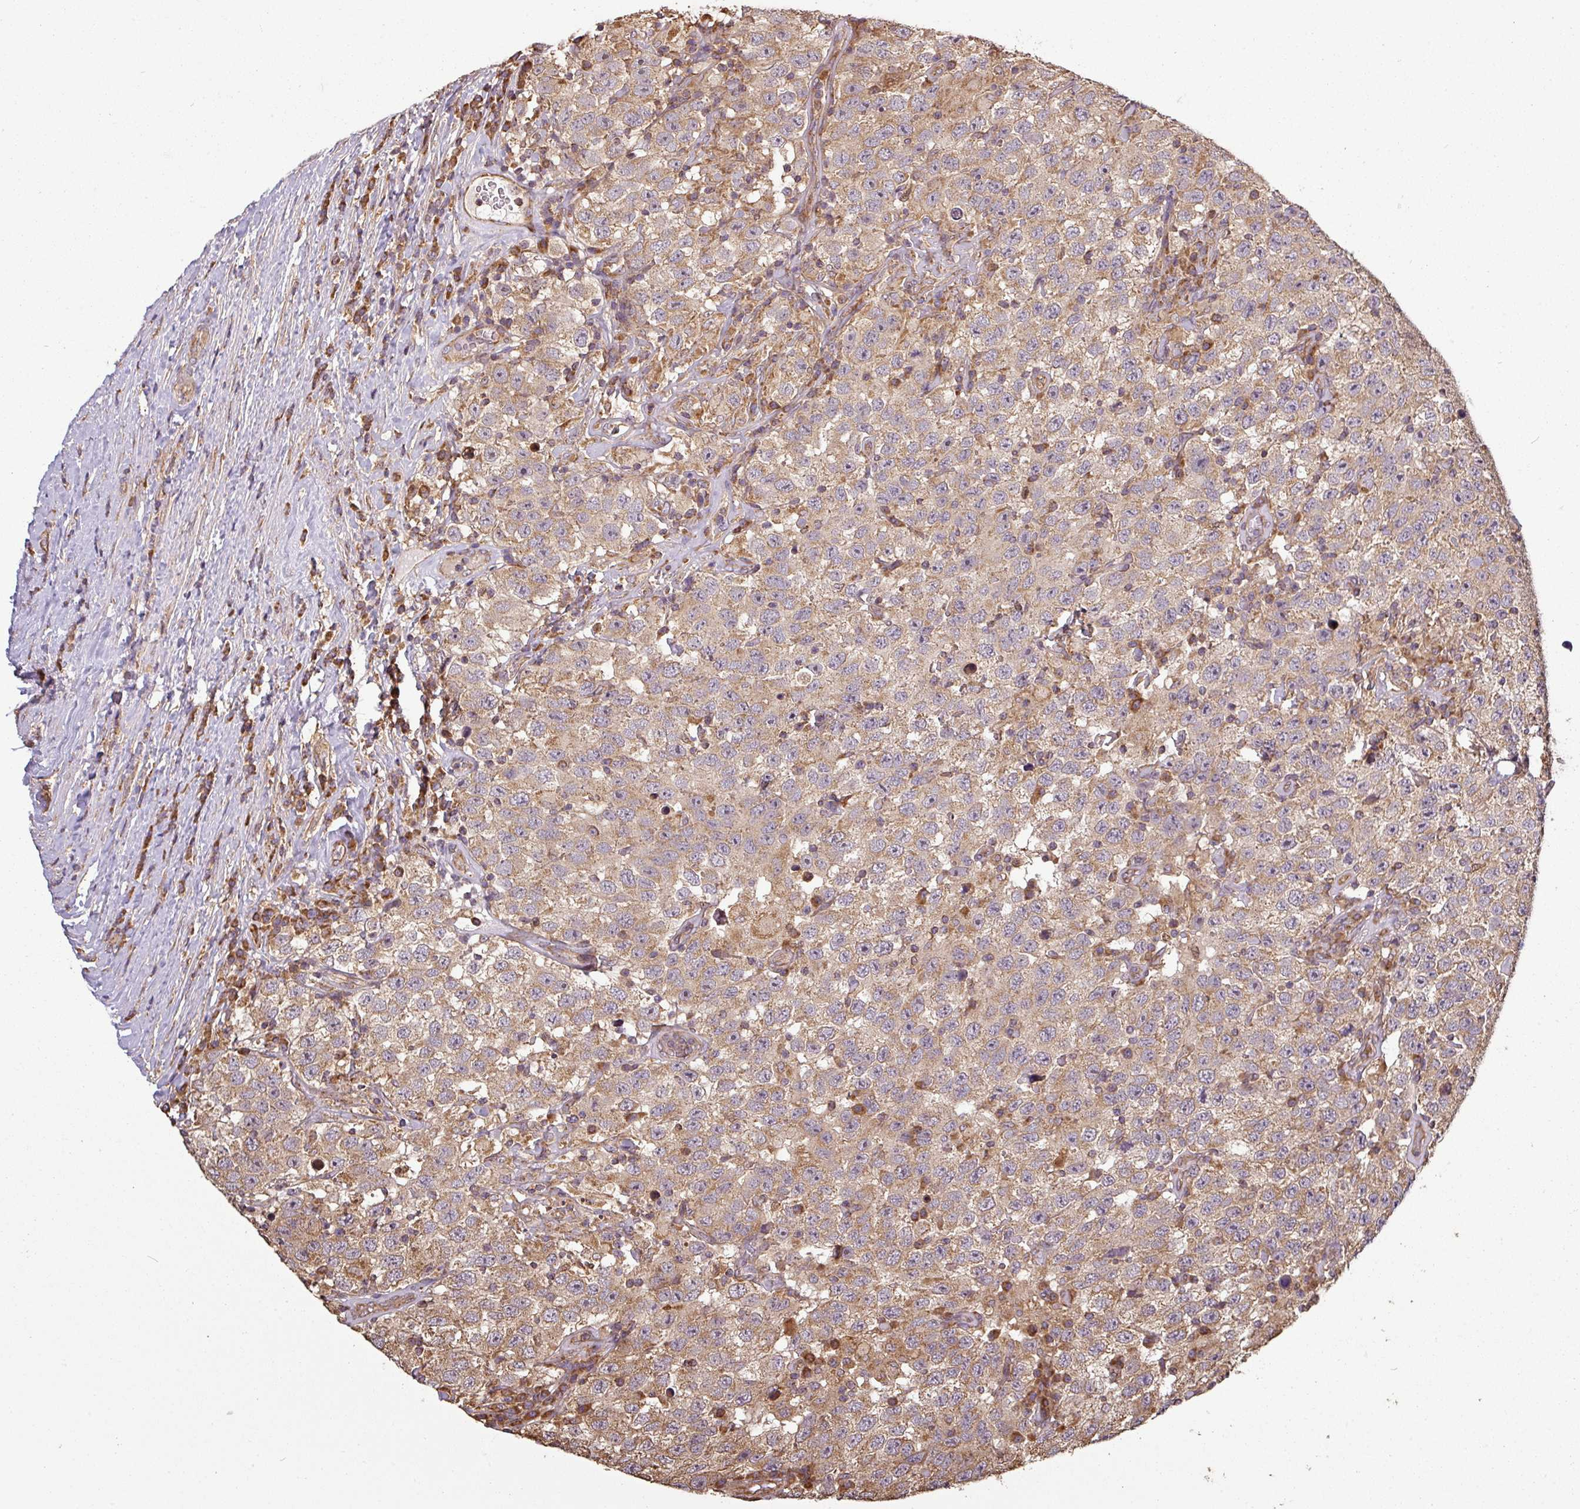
{"staining": {"intensity": "weak", "quantity": ">75%", "location": "cytoplasmic/membranous"}, "tissue": "testis cancer", "cell_type": "Tumor cells", "image_type": "cancer", "snomed": [{"axis": "morphology", "description": "Seminoma, NOS"}, {"axis": "topography", "description": "Testis"}], "caption": "Seminoma (testis) was stained to show a protein in brown. There is low levels of weak cytoplasmic/membranous expression in approximately >75% of tumor cells.", "gene": "PLEKHM1", "patient": {"sex": "male", "age": 41}}